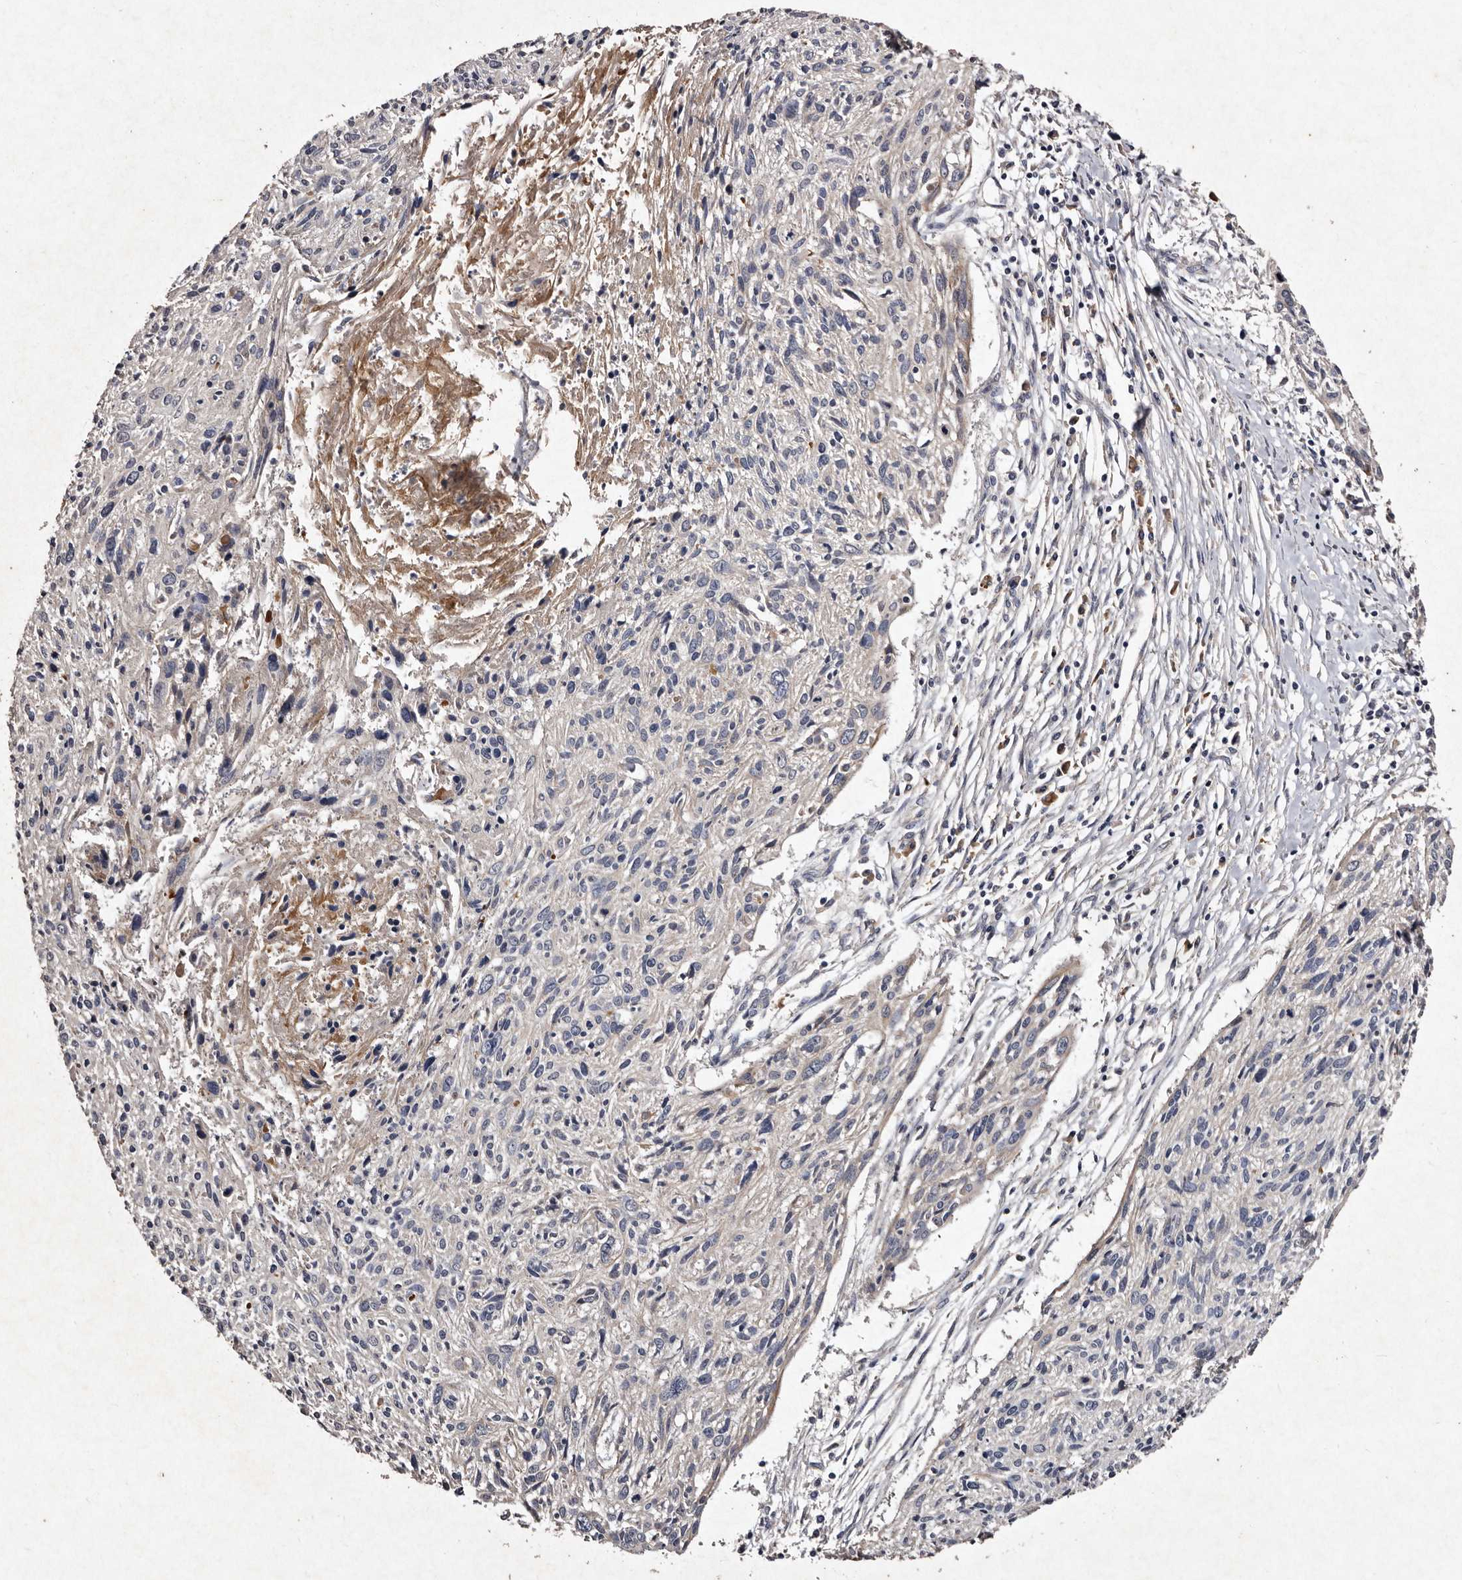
{"staining": {"intensity": "negative", "quantity": "none", "location": "none"}, "tissue": "cervical cancer", "cell_type": "Tumor cells", "image_type": "cancer", "snomed": [{"axis": "morphology", "description": "Squamous cell carcinoma, NOS"}, {"axis": "topography", "description": "Cervix"}], "caption": "There is no significant staining in tumor cells of cervical squamous cell carcinoma. (DAB immunohistochemistry visualized using brightfield microscopy, high magnification).", "gene": "TFB1M", "patient": {"sex": "female", "age": 51}}